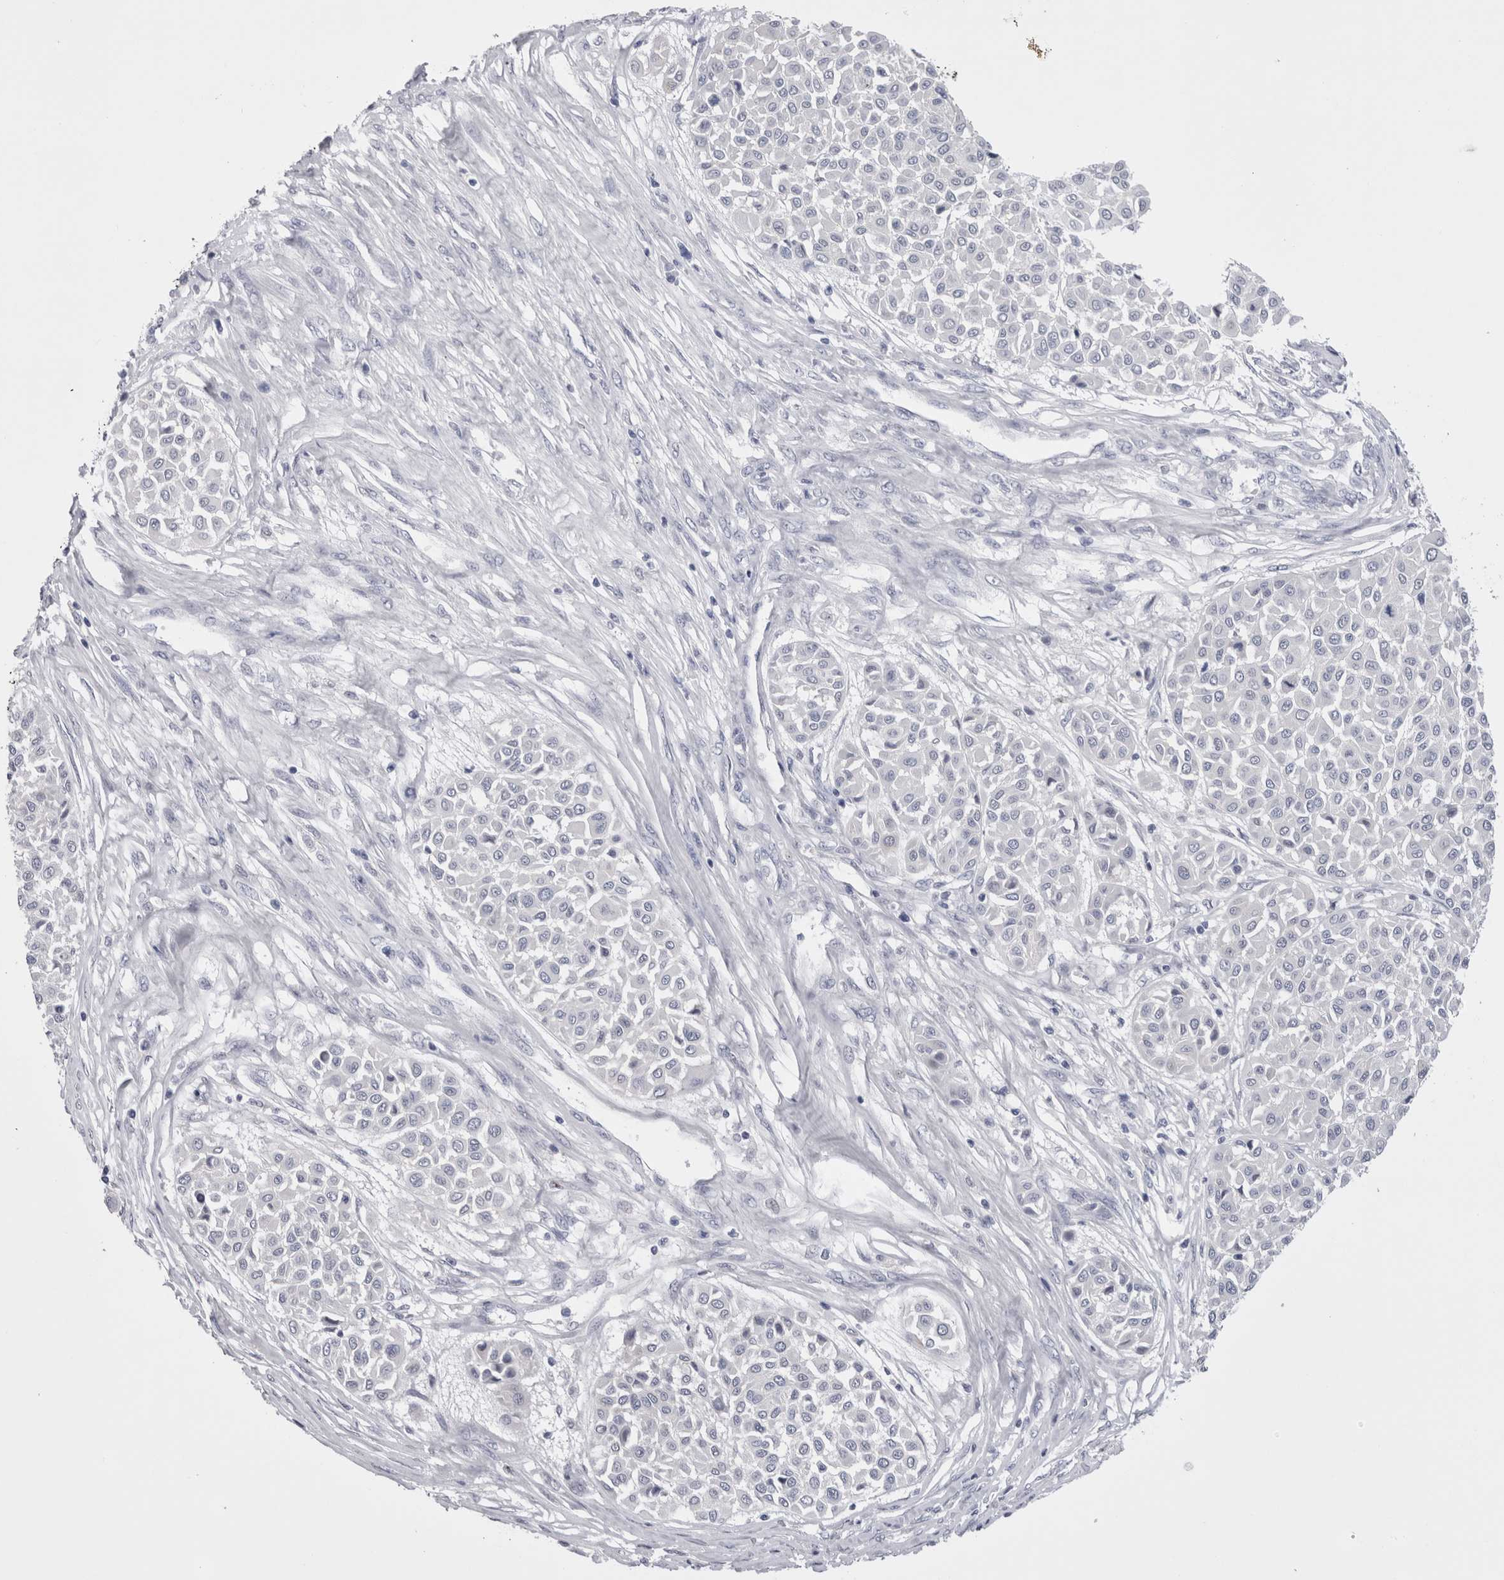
{"staining": {"intensity": "negative", "quantity": "none", "location": "none"}, "tissue": "melanoma", "cell_type": "Tumor cells", "image_type": "cancer", "snomed": [{"axis": "morphology", "description": "Malignant melanoma, Metastatic site"}, {"axis": "topography", "description": "Soft tissue"}], "caption": "Immunohistochemistry (IHC) of melanoma reveals no expression in tumor cells. Brightfield microscopy of immunohistochemistry (IHC) stained with DAB (brown) and hematoxylin (blue), captured at high magnification.", "gene": "PWP2", "patient": {"sex": "male", "age": 41}}